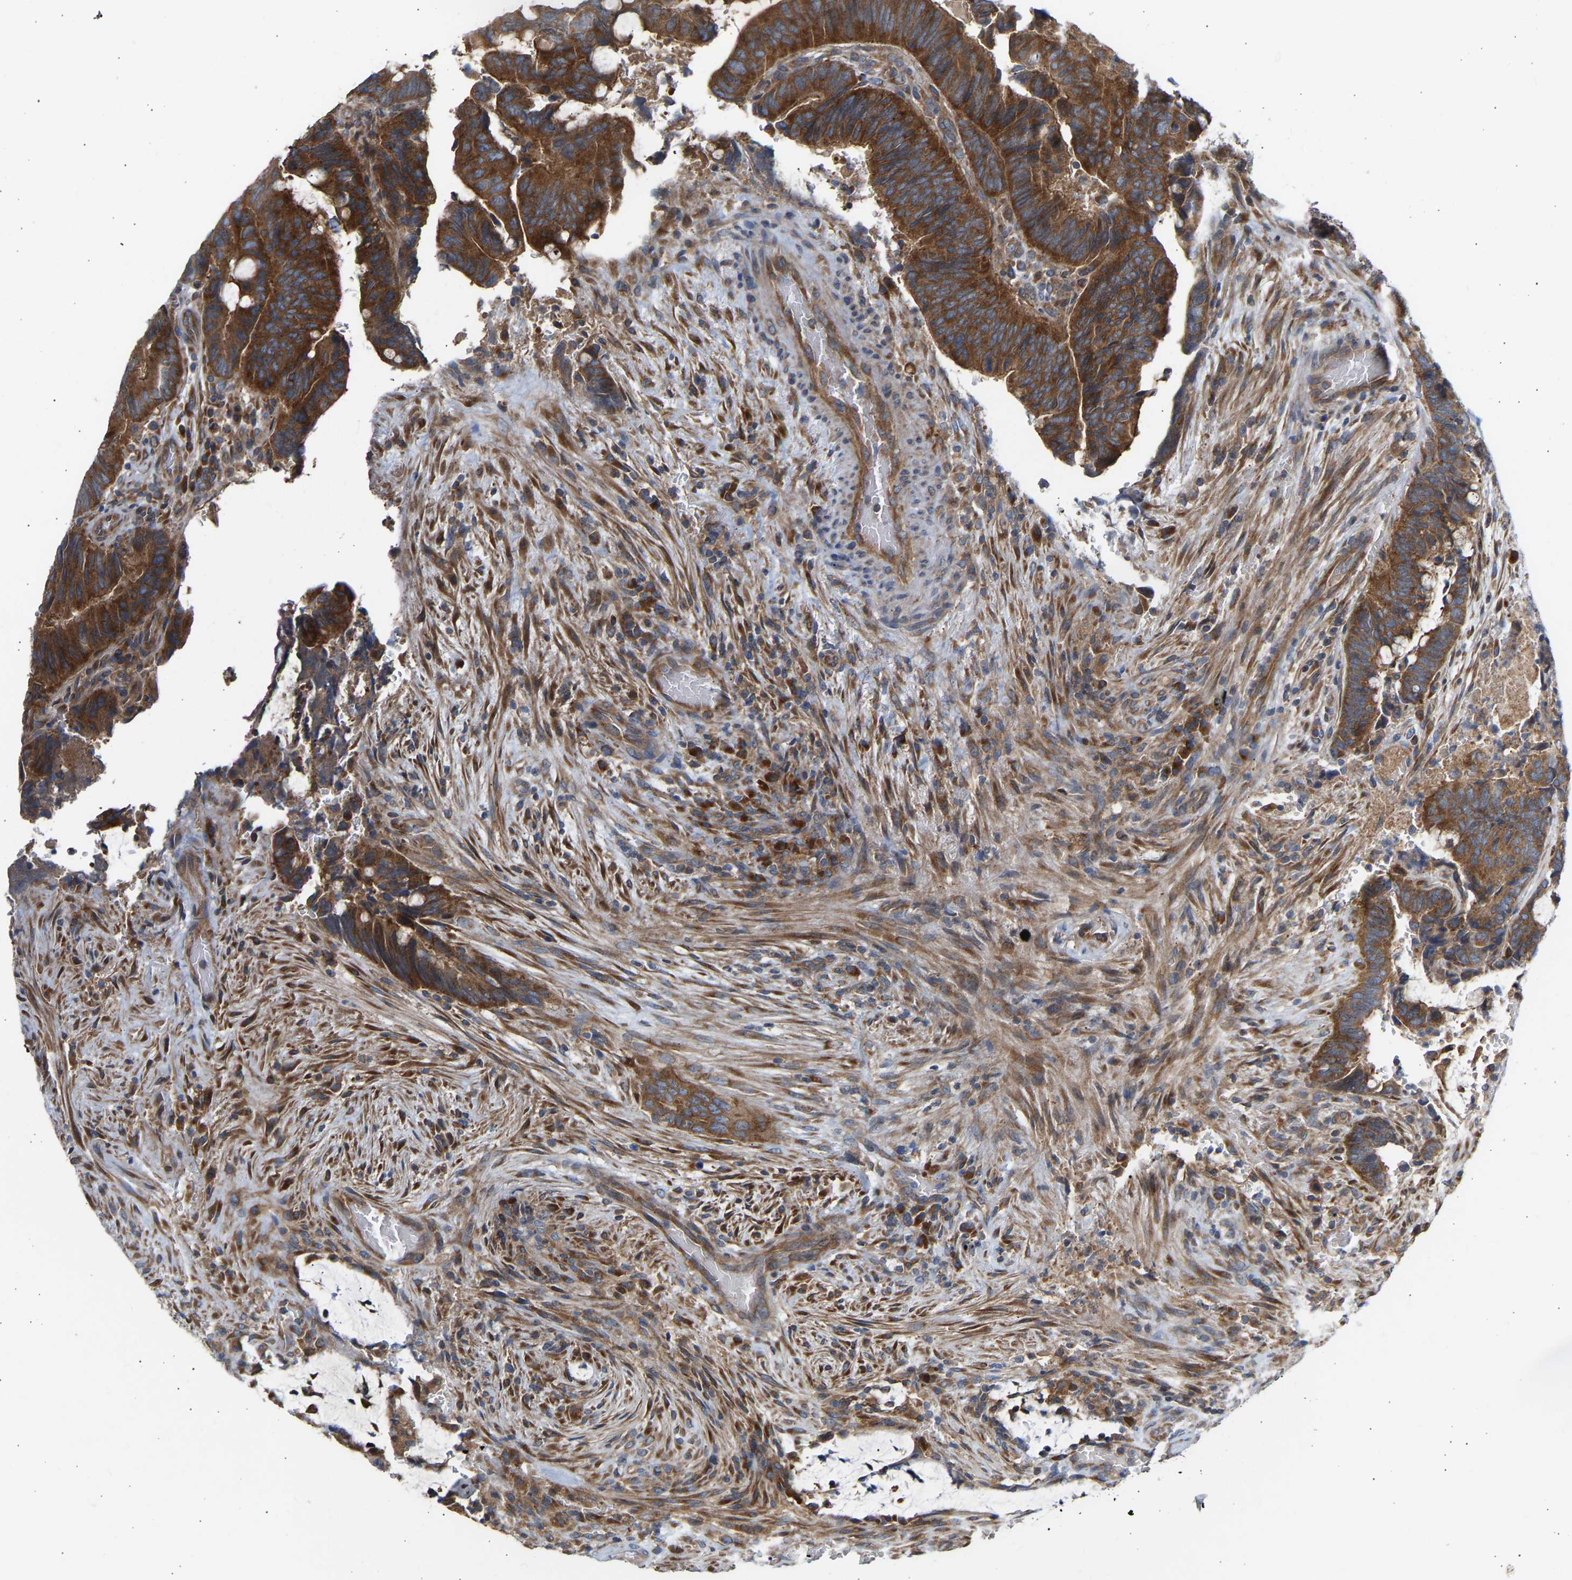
{"staining": {"intensity": "strong", "quantity": ">75%", "location": "cytoplasmic/membranous"}, "tissue": "colorectal cancer", "cell_type": "Tumor cells", "image_type": "cancer", "snomed": [{"axis": "morphology", "description": "Normal tissue, NOS"}, {"axis": "morphology", "description": "Adenocarcinoma, NOS"}, {"axis": "topography", "description": "Rectum"}, {"axis": "topography", "description": "Peripheral nerve tissue"}], "caption": "A brown stain shows strong cytoplasmic/membranous staining of a protein in human adenocarcinoma (colorectal) tumor cells. The protein of interest is shown in brown color, while the nuclei are stained blue.", "gene": "GCN1", "patient": {"sex": "male", "age": 92}}